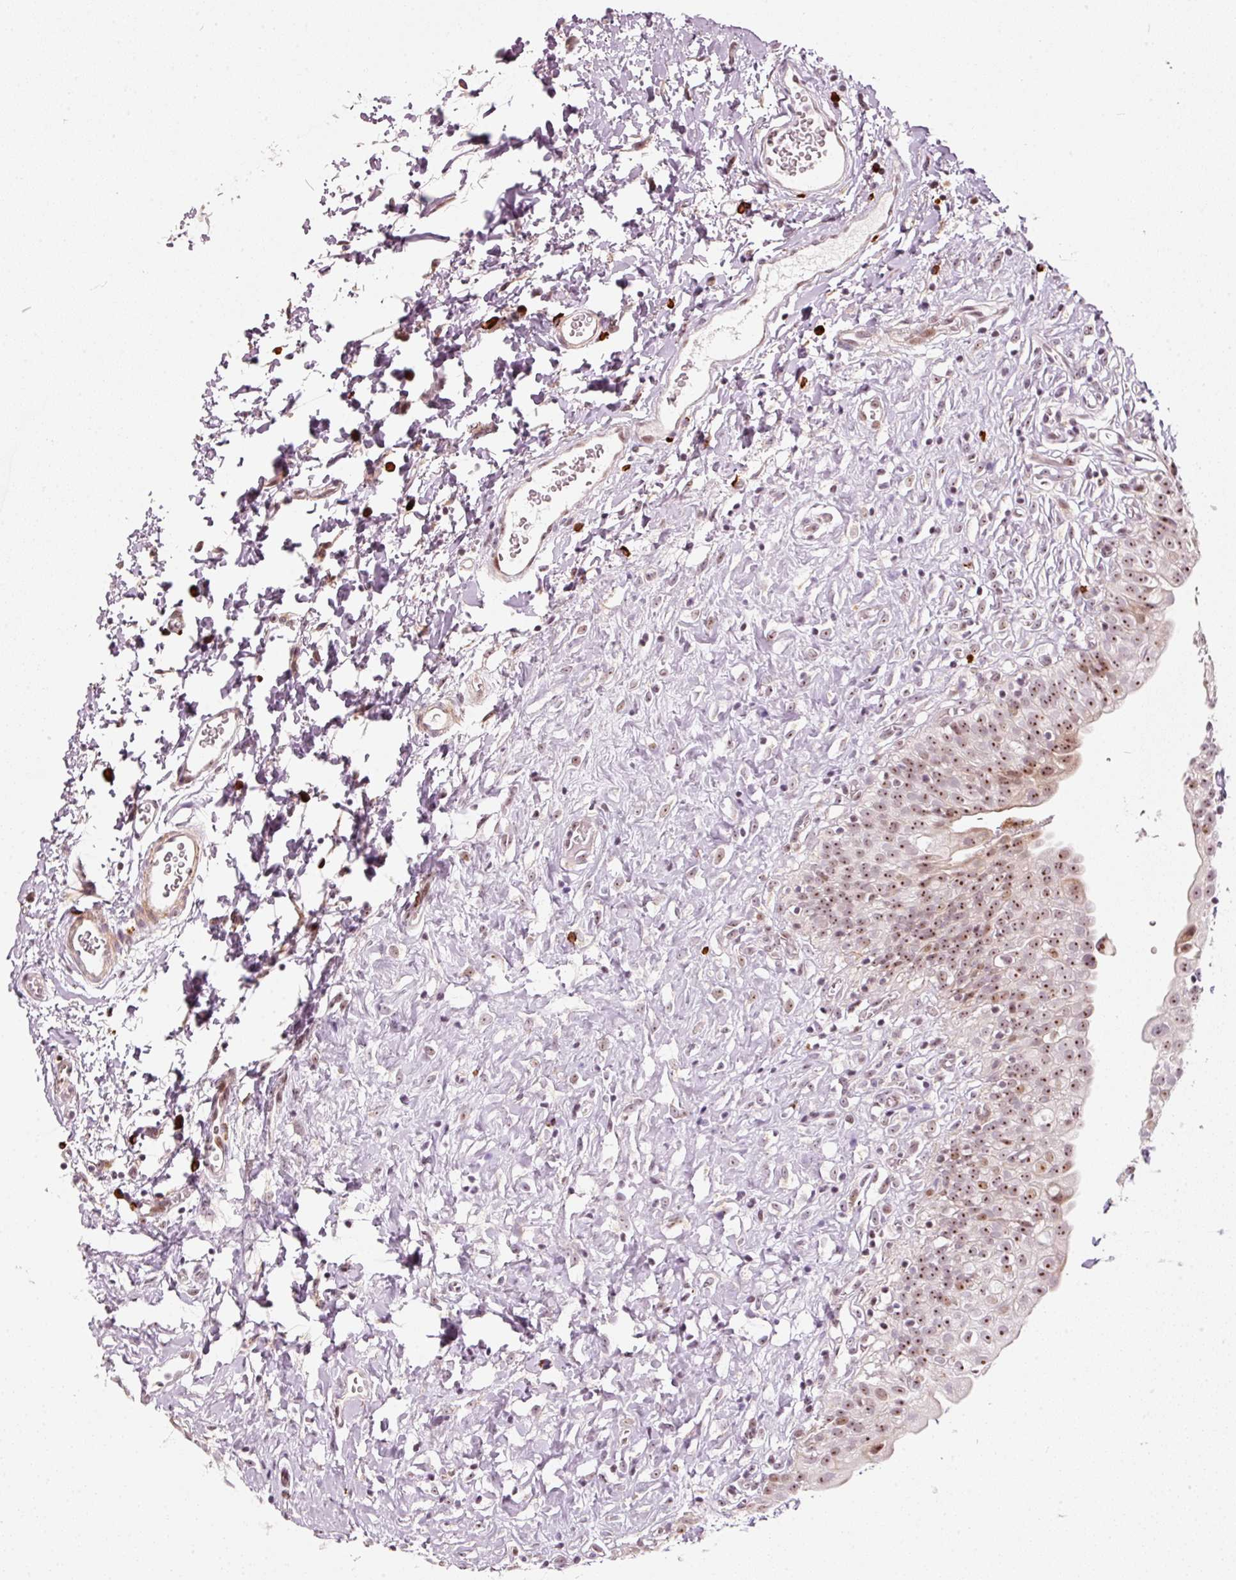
{"staining": {"intensity": "strong", "quantity": ">75%", "location": "nuclear"}, "tissue": "urinary bladder", "cell_type": "Urothelial cells", "image_type": "normal", "snomed": [{"axis": "morphology", "description": "Normal tissue, NOS"}, {"axis": "topography", "description": "Urinary bladder"}], "caption": "IHC of unremarkable urinary bladder reveals high levels of strong nuclear expression in about >75% of urothelial cells.", "gene": "MXRA8", "patient": {"sex": "male", "age": 51}}